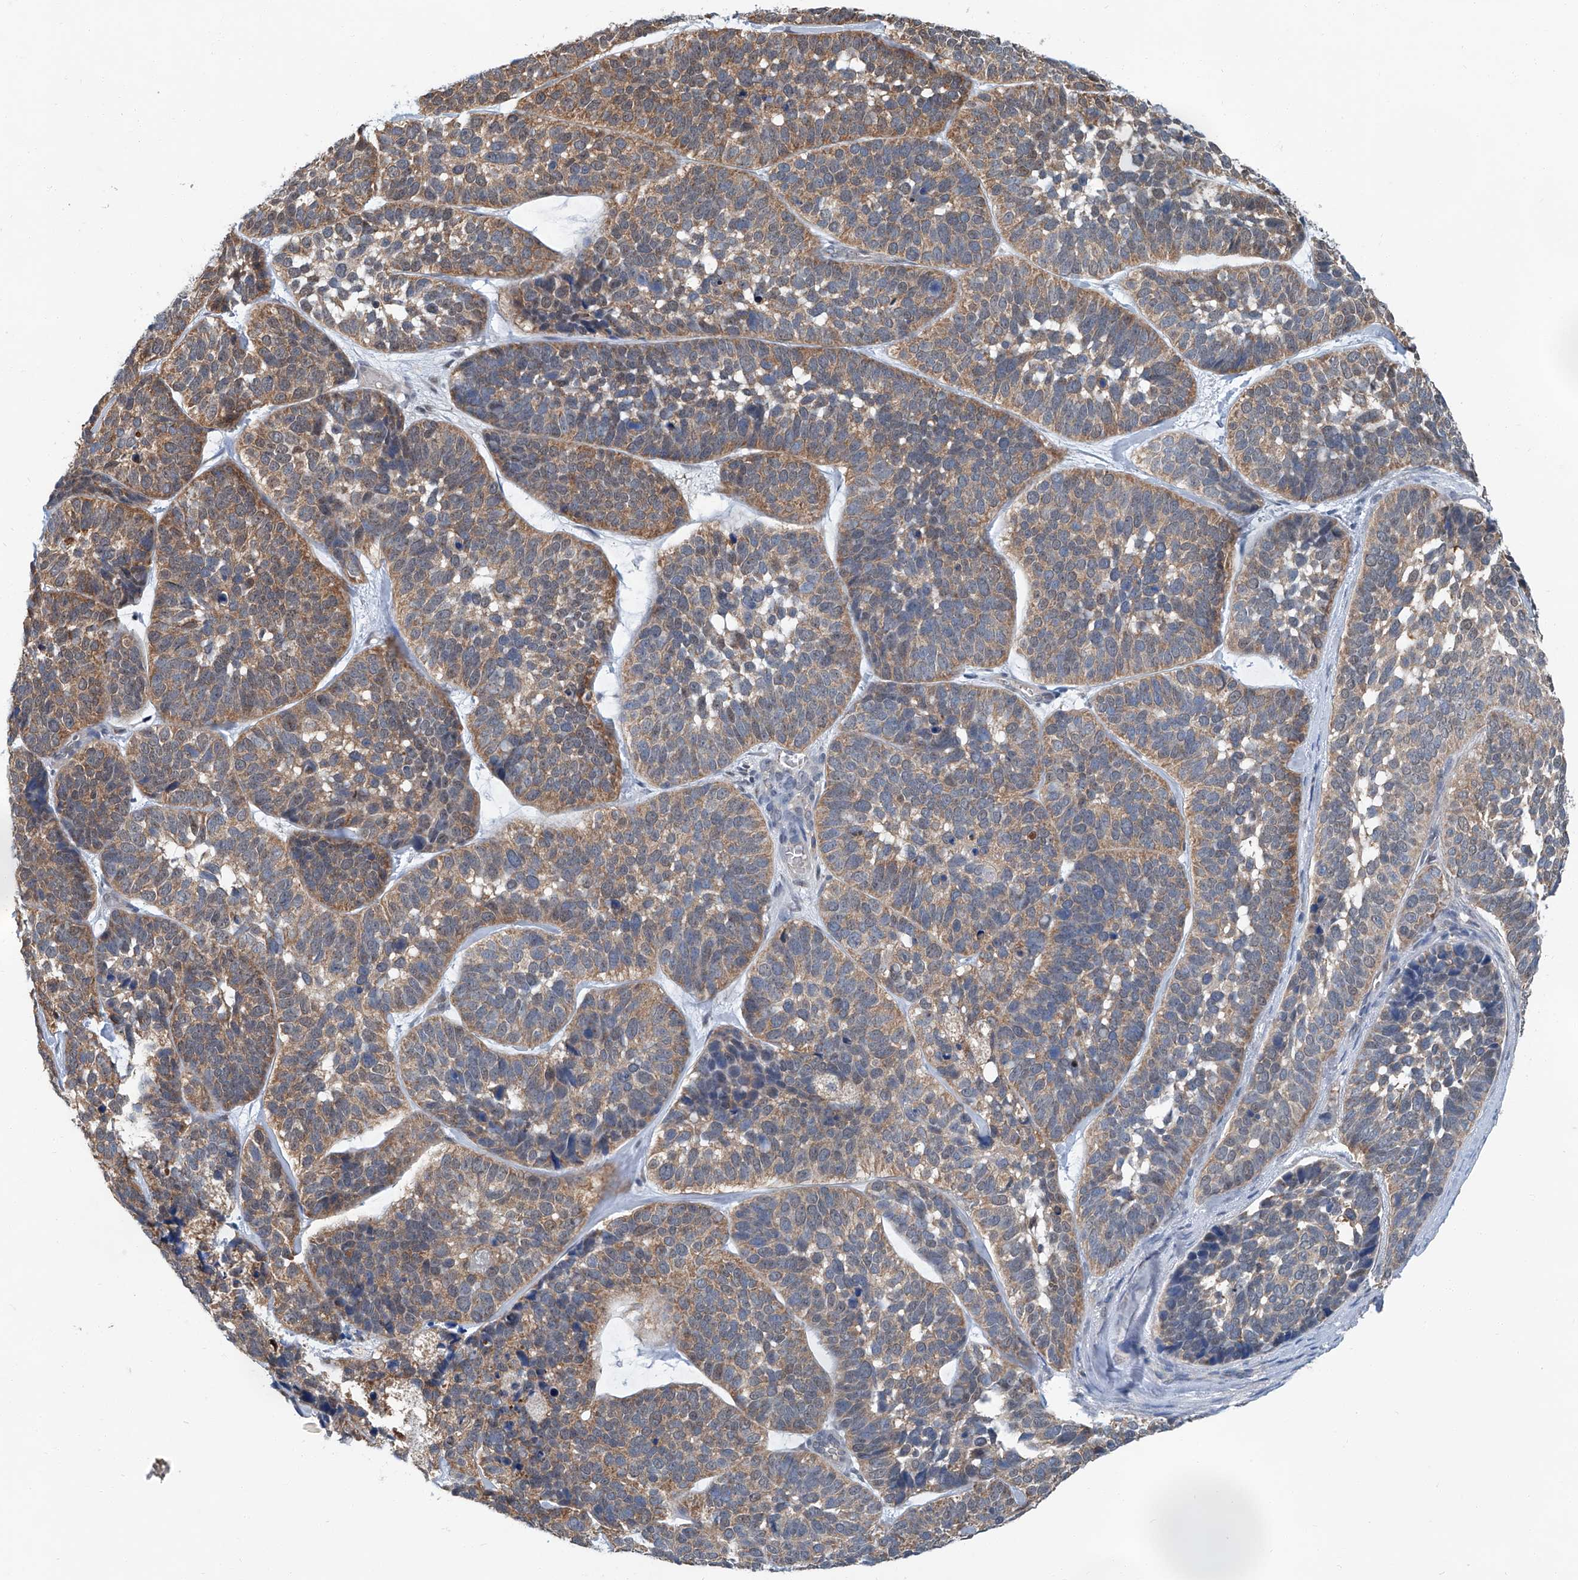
{"staining": {"intensity": "moderate", "quantity": ">75%", "location": "cytoplasmic/membranous"}, "tissue": "skin cancer", "cell_type": "Tumor cells", "image_type": "cancer", "snomed": [{"axis": "morphology", "description": "Basal cell carcinoma"}, {"axis": "topography", "description": "Skin"}], "caption": "Protein staining exhibits moderate cytoplasmic/membranous staining in approximately >75% of tumor cells in skin cancer.", "gene": "CLK1", "patient": {"sex": "male", "age": 62}}